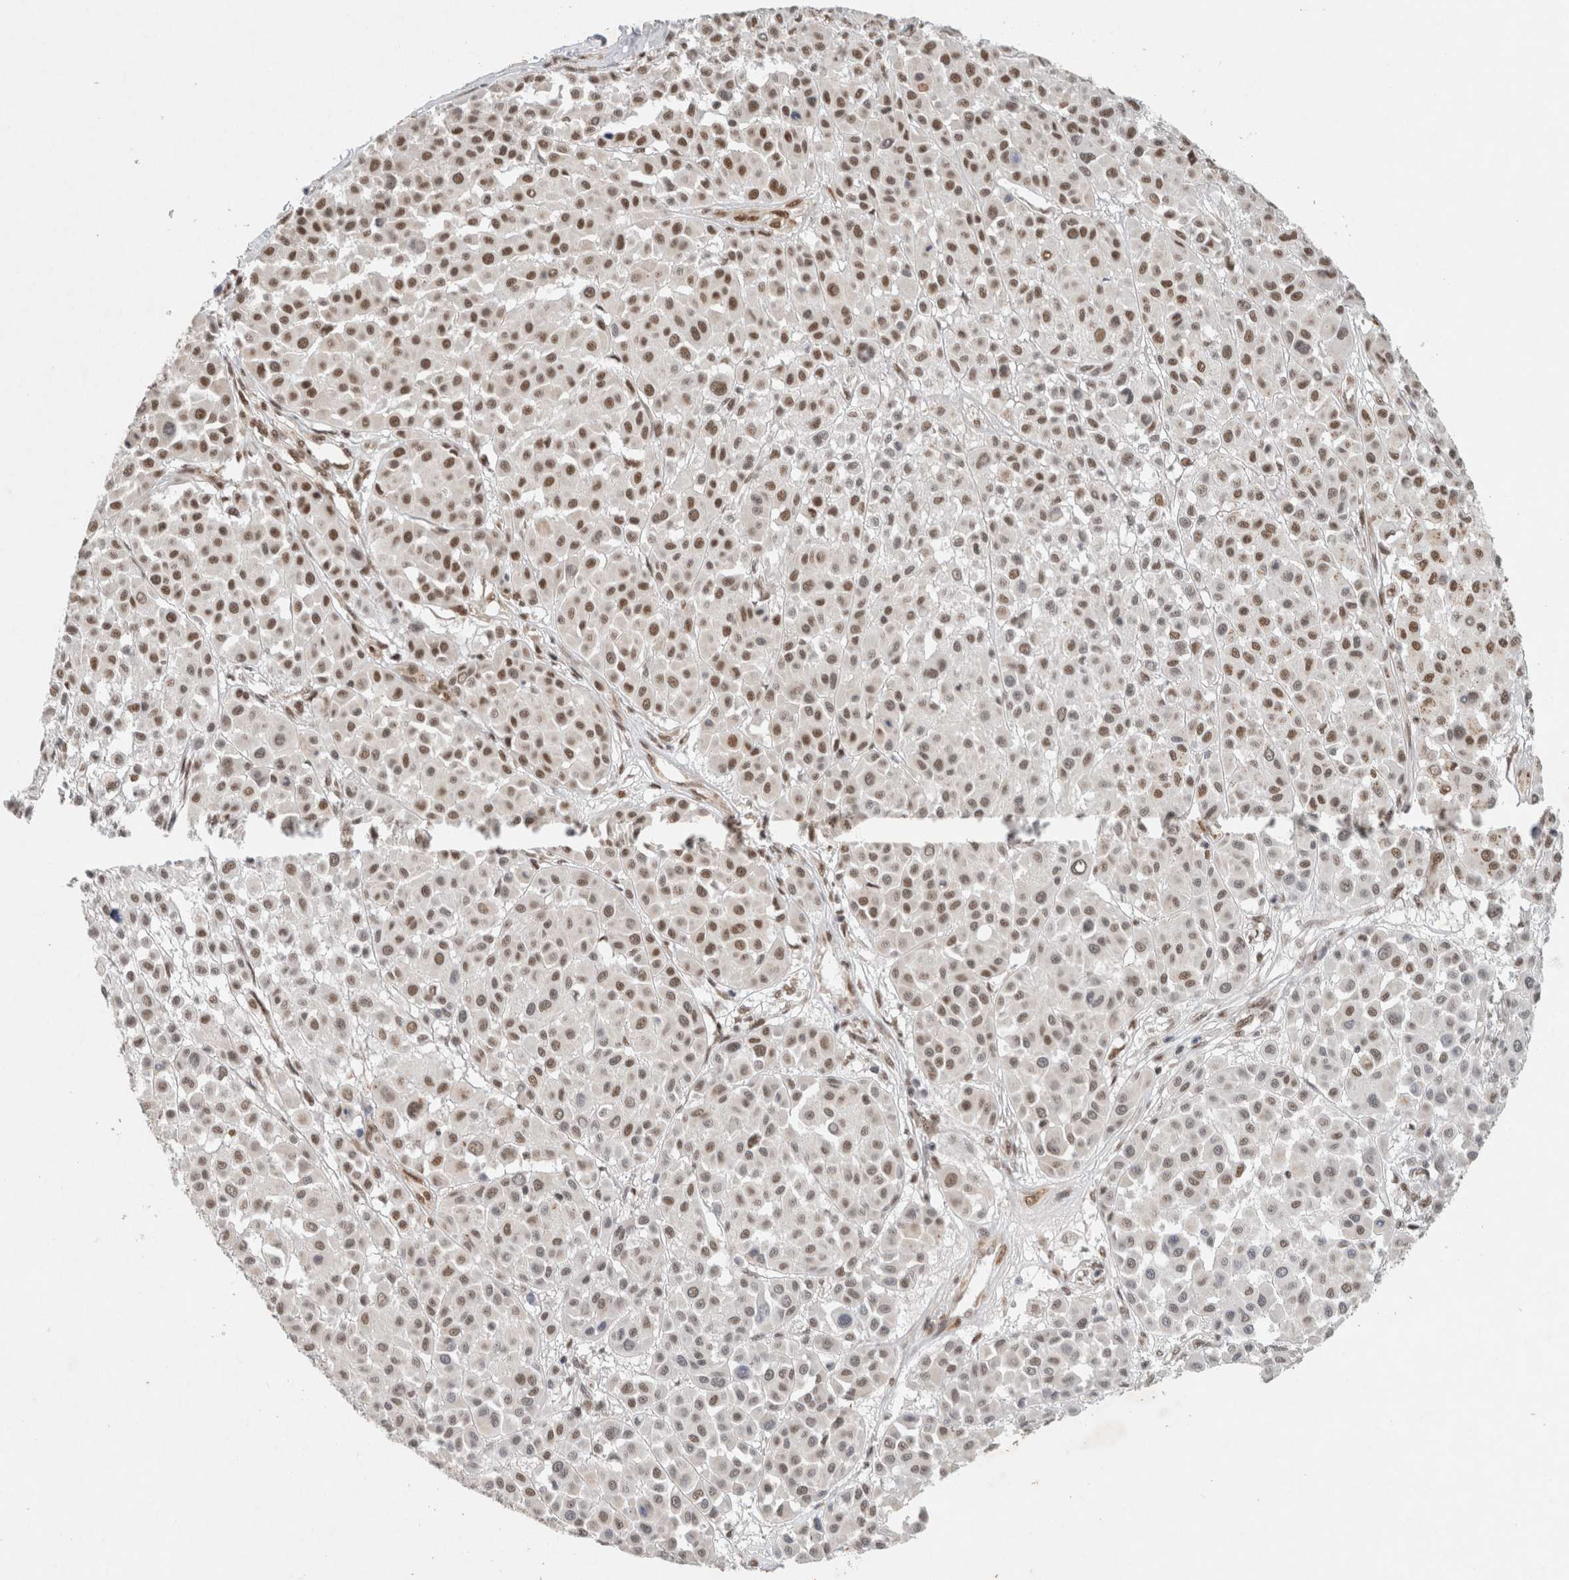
{"staining": {"intensity": "moderate", "quantity": ">75%", "location": "nuclear"}, "tissue": "melanoma", "cell_type": "Tumor cells", "image_type": "cancer", "snomed": [{"axis": "morphology", "description": "Malignant melanoma, Metastatic site"}, {"axis": "topography", "description": "Soft tissue"}], "caption": "Malignant melanoma (metastatic site) was stained to show a protein in brown. There is medium levels of moderate nuclear staining in approximately >75% of tumor cells. (DAB (3,3'-diaminobenzidine) IHC, brown staining for protein, blue staining for nuclei).", "gene": "DDX42", "patient": {"sex": "male", "age": 41}}